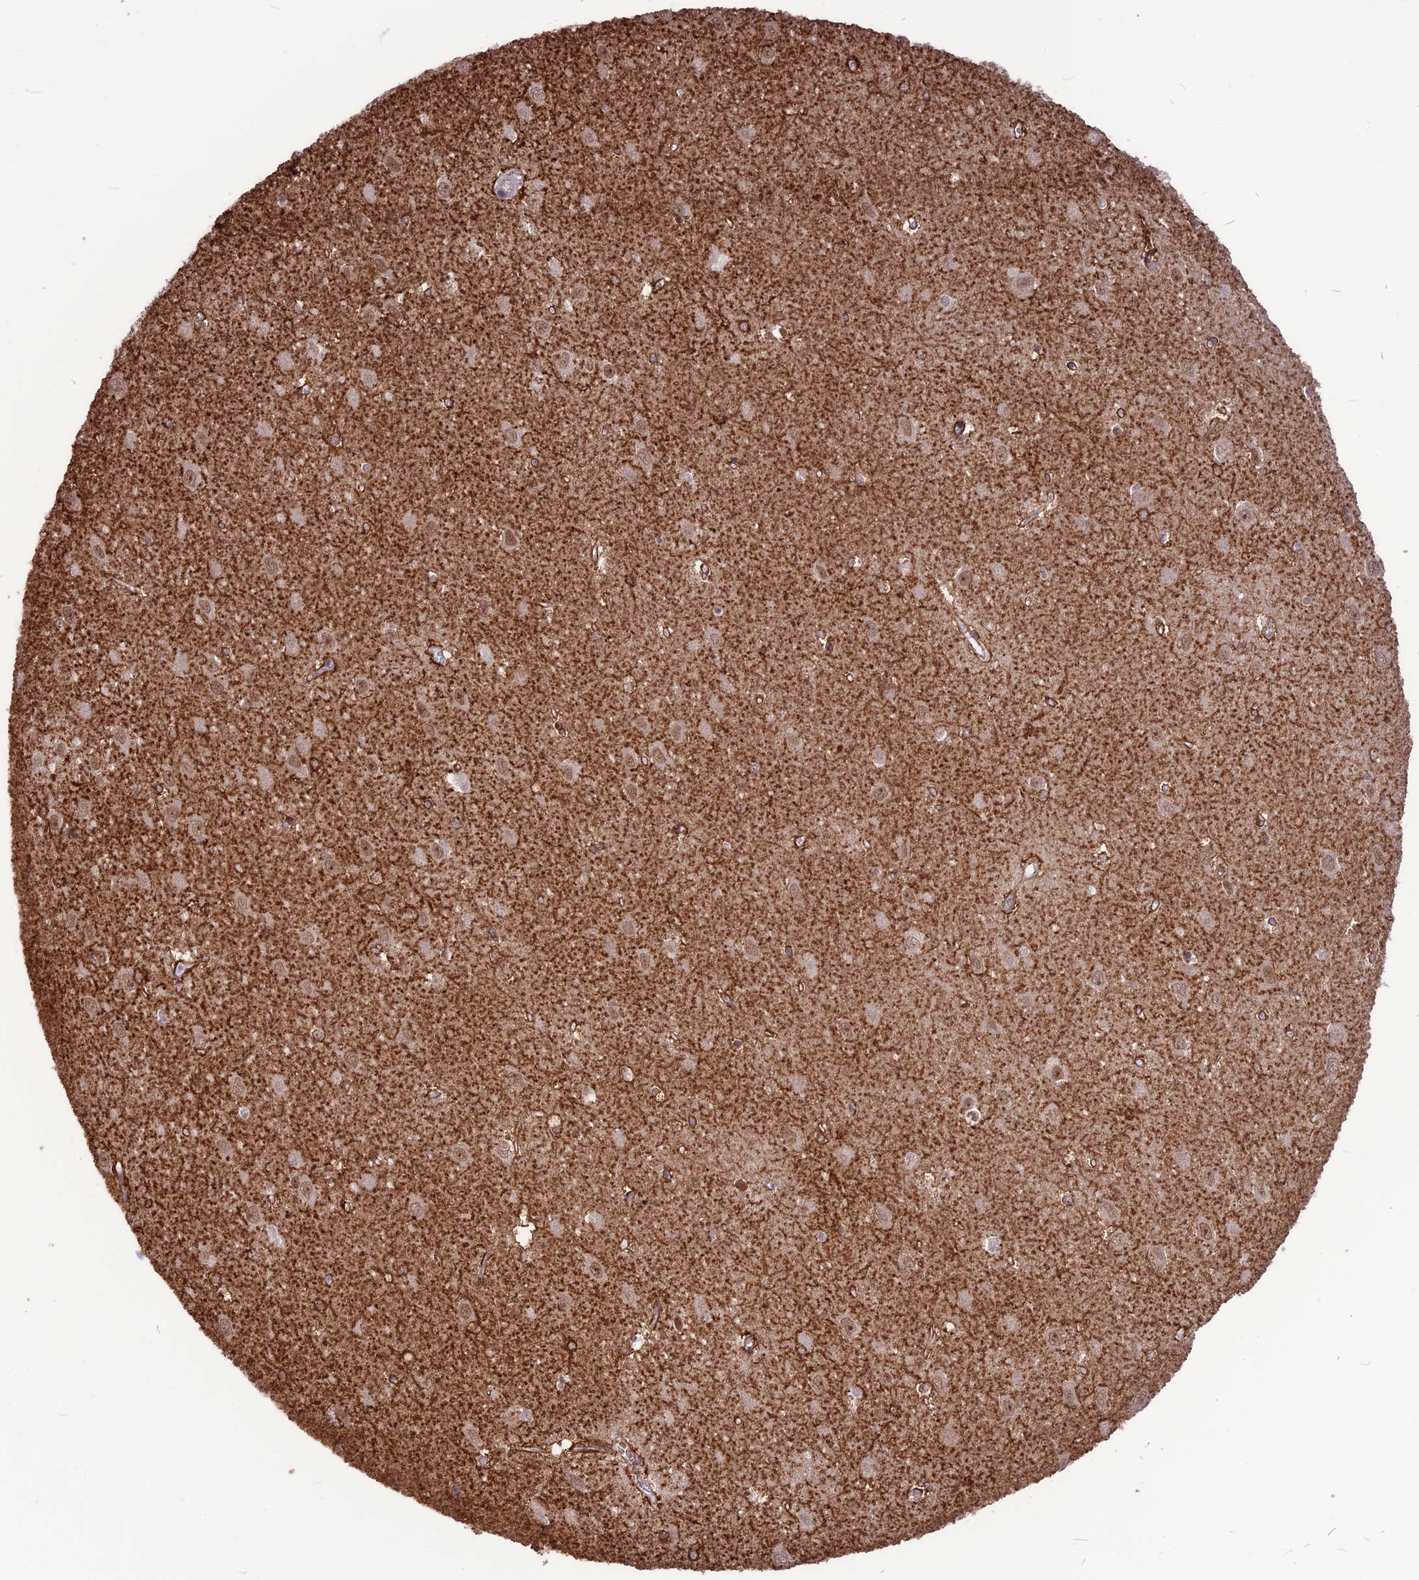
{"staining": {"intensity": "strong", "quantity": "<25%", "location": "cytoplasmic/membranous"}, "tissue": "hippocampus", "cell_type": "Glial cells", "image_type": "normal", "snomed": [{"axis": "morphology", "description": "Normal tissue, NOS"}, {"axis": "topography", "description": "Hippocampus"}], "caption": "Protein staining by immunohistochemistry exhibits strong cytoplasmic/membranous positivity in approximately <25% of glial cells in normal hippocampus. The protein of interest is shown in brown color, while the nuclei are stained blue.", "gene": "DIS3", "patient": {"sex": "female", "age": 64}}